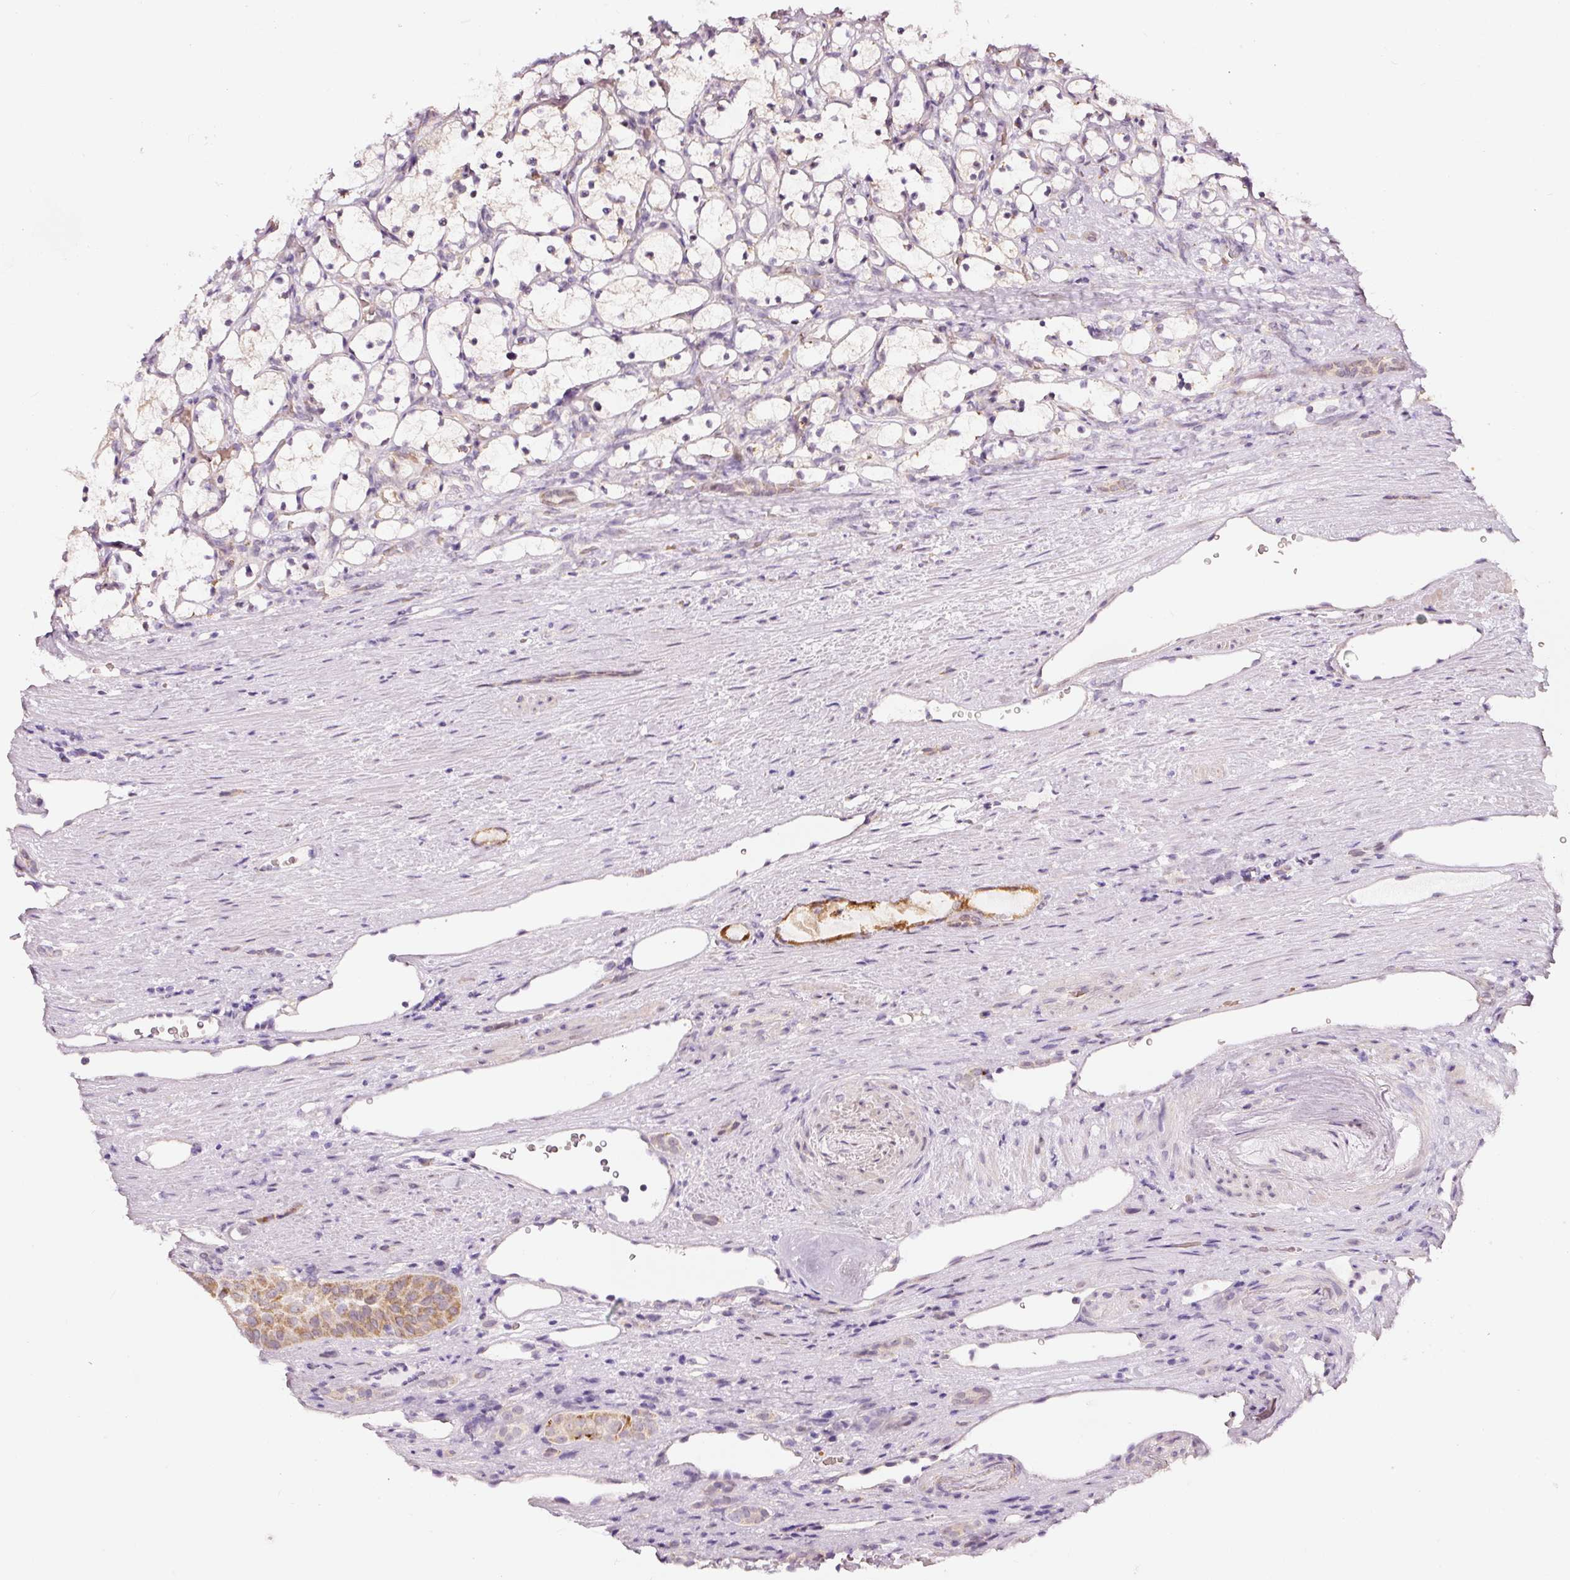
{"staining": {"intensity": "negative", "quantity": "none", "location": "none"}, "tissue": "renal cancer", "cell_type": "Tumor cells", "image_type": "cancer", "snomed": [{"axis": "morphology", "description": "Adenocarcinoma, NOS"}, {"axis": "topography", "description": "Kidney"}], "caption": "Micrograph shows no protein expression in tumor cells of adenocarcinoma (renal) tissue. The staining was performed using DAB (3,3'-diaminobenzidine) to visualize the protein expression in brown, while the nuclei were stained in blue with hematoxylin (Magnification: 20x).", "gene": "ZNF460", "patient": {"sex": "female", "age": 69}}